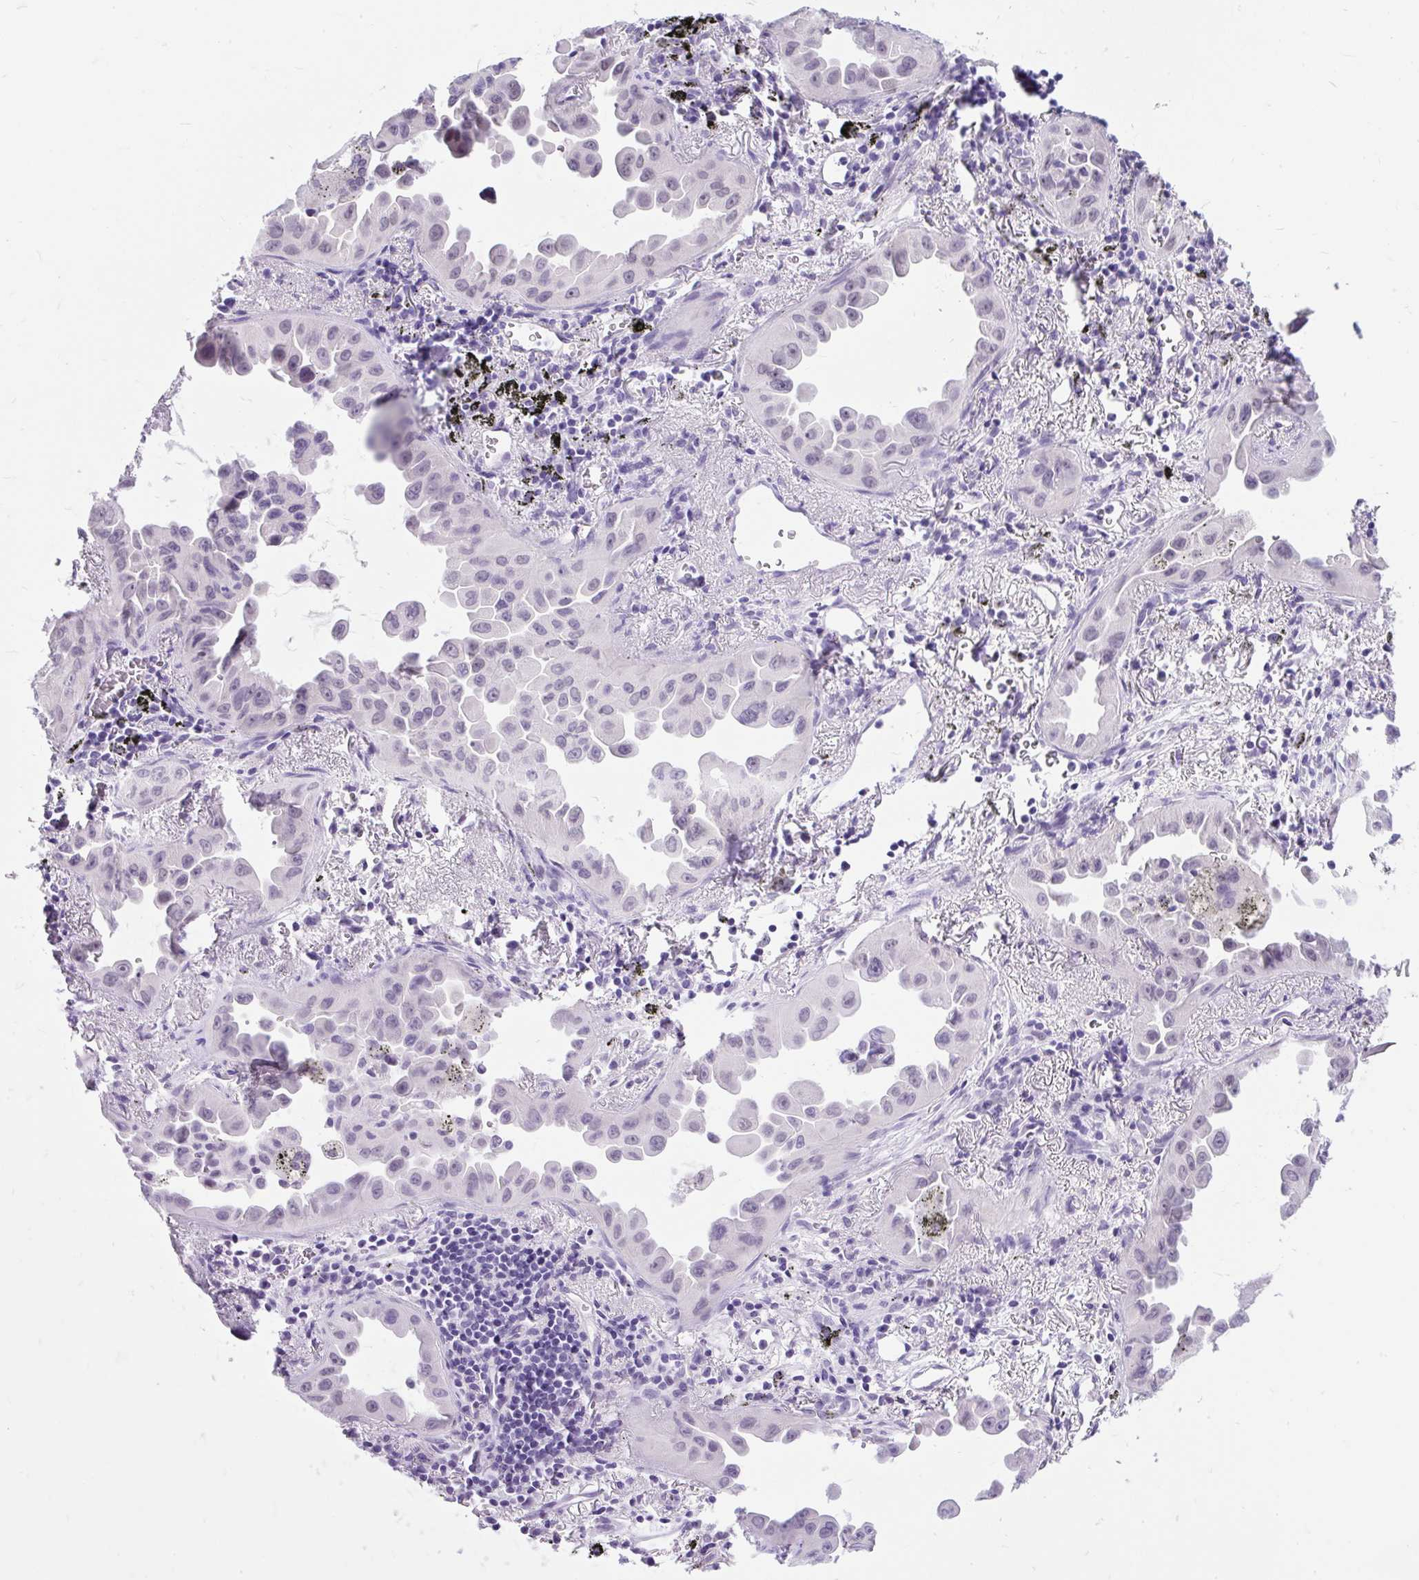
{"staining": {"intensity": "negative", "quantity": "none", "location": "none"}, "tissue": "lung cancer", "cell_type": "Tumor cells", "image_type": "cancer", "snomed": [{"axis": "morphology", "description": "Adenocarcinoma, NOS"}, {"axis": "topography", "description": "Lung"}], "caption": "A high-resolution image shows immunohistochemistry staining of lung cancer, which reveals no significant expression in tumor cells. (DAB IHC visualized using brightfield microscopy, high magnification).", "gene": "SCGB1A1", "patient": {"sex": "male", "age": 68}}